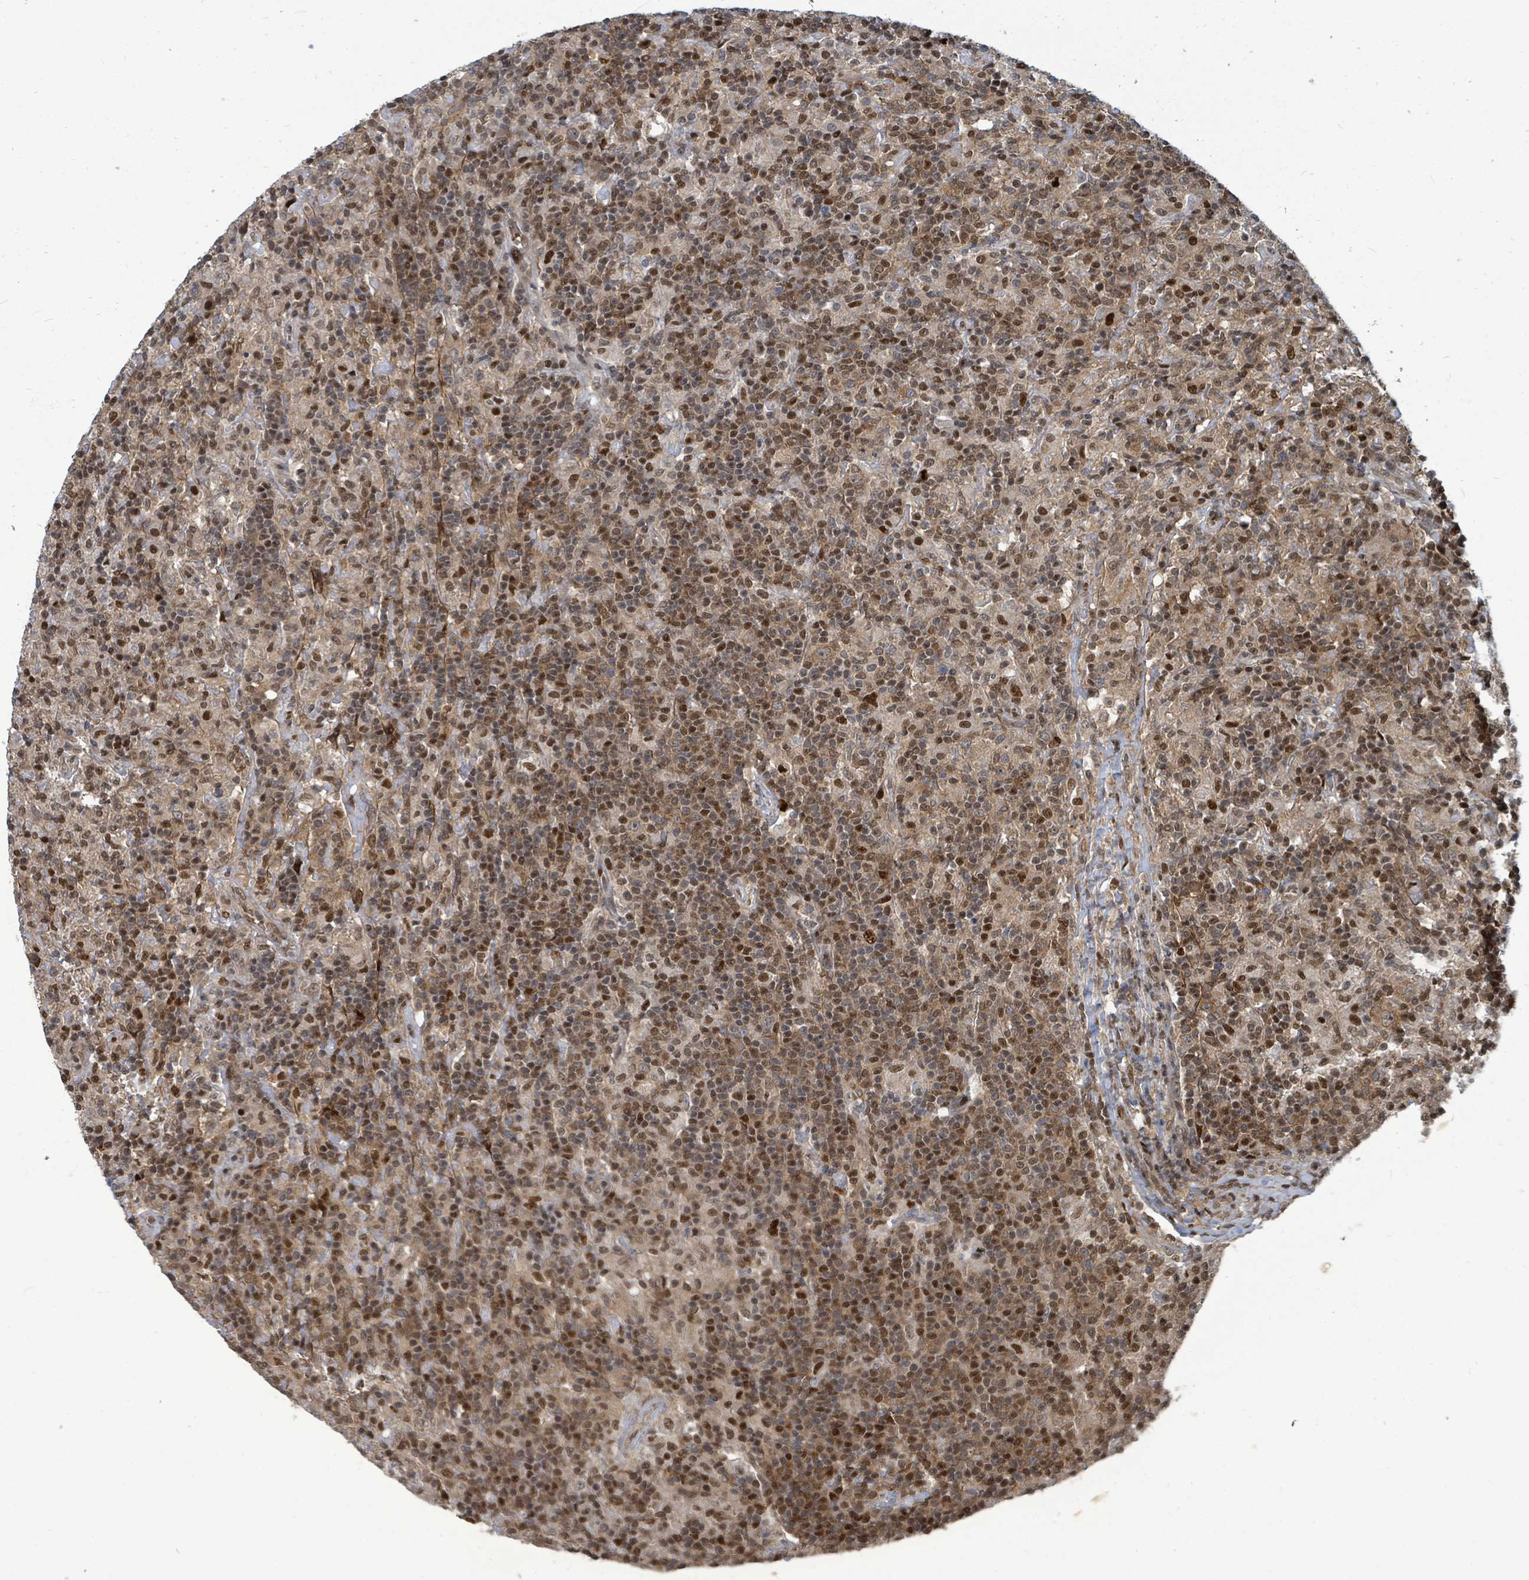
{"staining": {"intensity": "moderate", "quantity": "25%-75%", "location": "nuclear"}, "tissue": "lymphoma", "cell_type": "Tumor cells", "image_type": "cancer", "snomed": [{"axis": "morphology", "description": "Hodgkin's disease, NOS"}, {"axis": "topography", "description": "Lymph node"}], "caption": "An image of human lymphoma stained for a protein shows moderate nuclear brown staining in tumor cells.", "gene": "TRDMT1", "patient": {"sex": "male", "age": 70}}